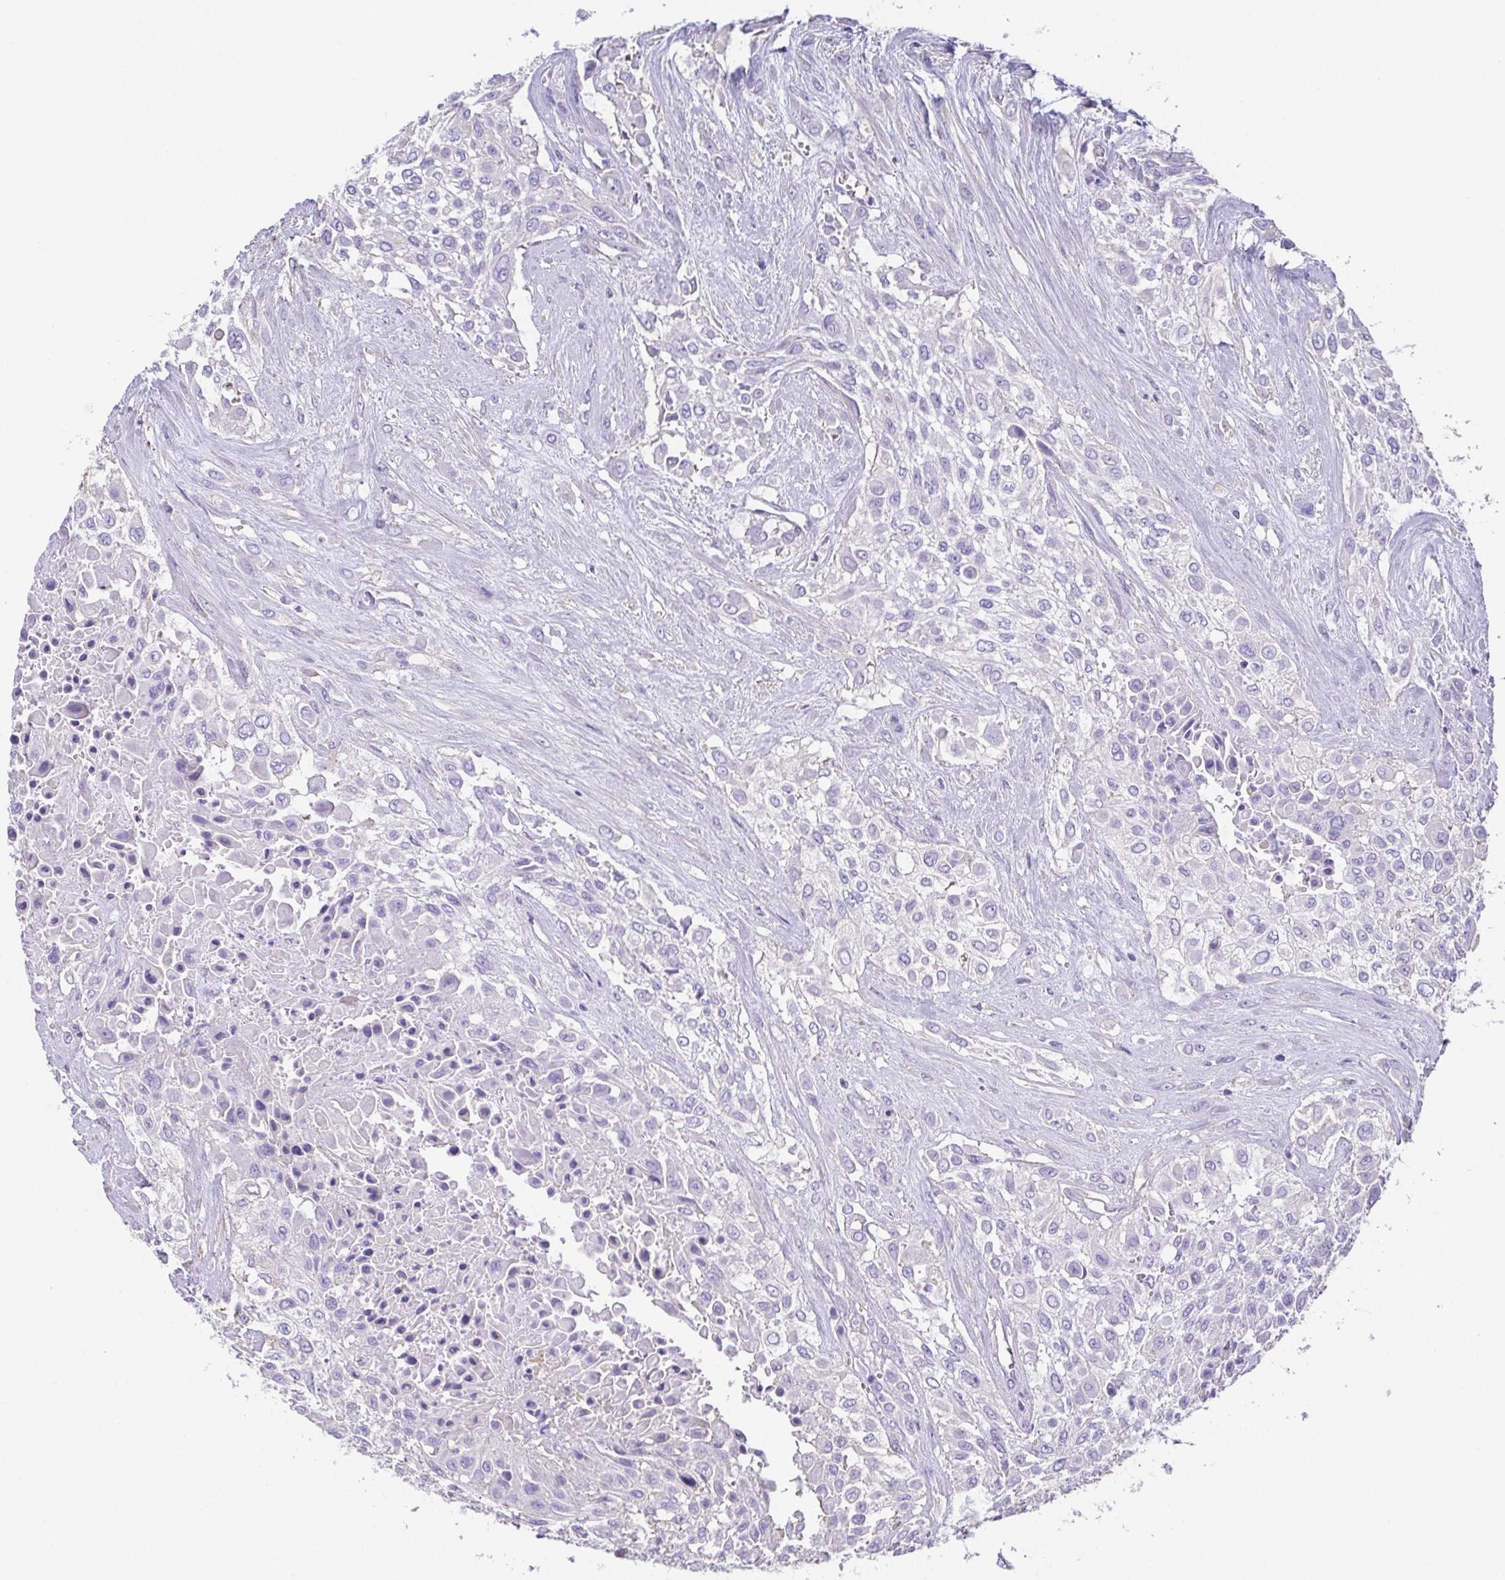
{"staining": {"intensity": "negative", "quantity": "none", "location": "none"}, "tissue": "urothelial cancer", "cell_type": "Tumor cells", "image_type": "cancer", "snomed": [{"axis": "morphology", "description": "Urothelial carcinoma, High grade"}, {"axis": "topography", "description": "Urinary bladder"}], "caption": "The photomicrograph shows no staining of tumor cells in urothelial cancer.", "gene": "MYL6", "patient": {"sex": "male", "age": 57}}